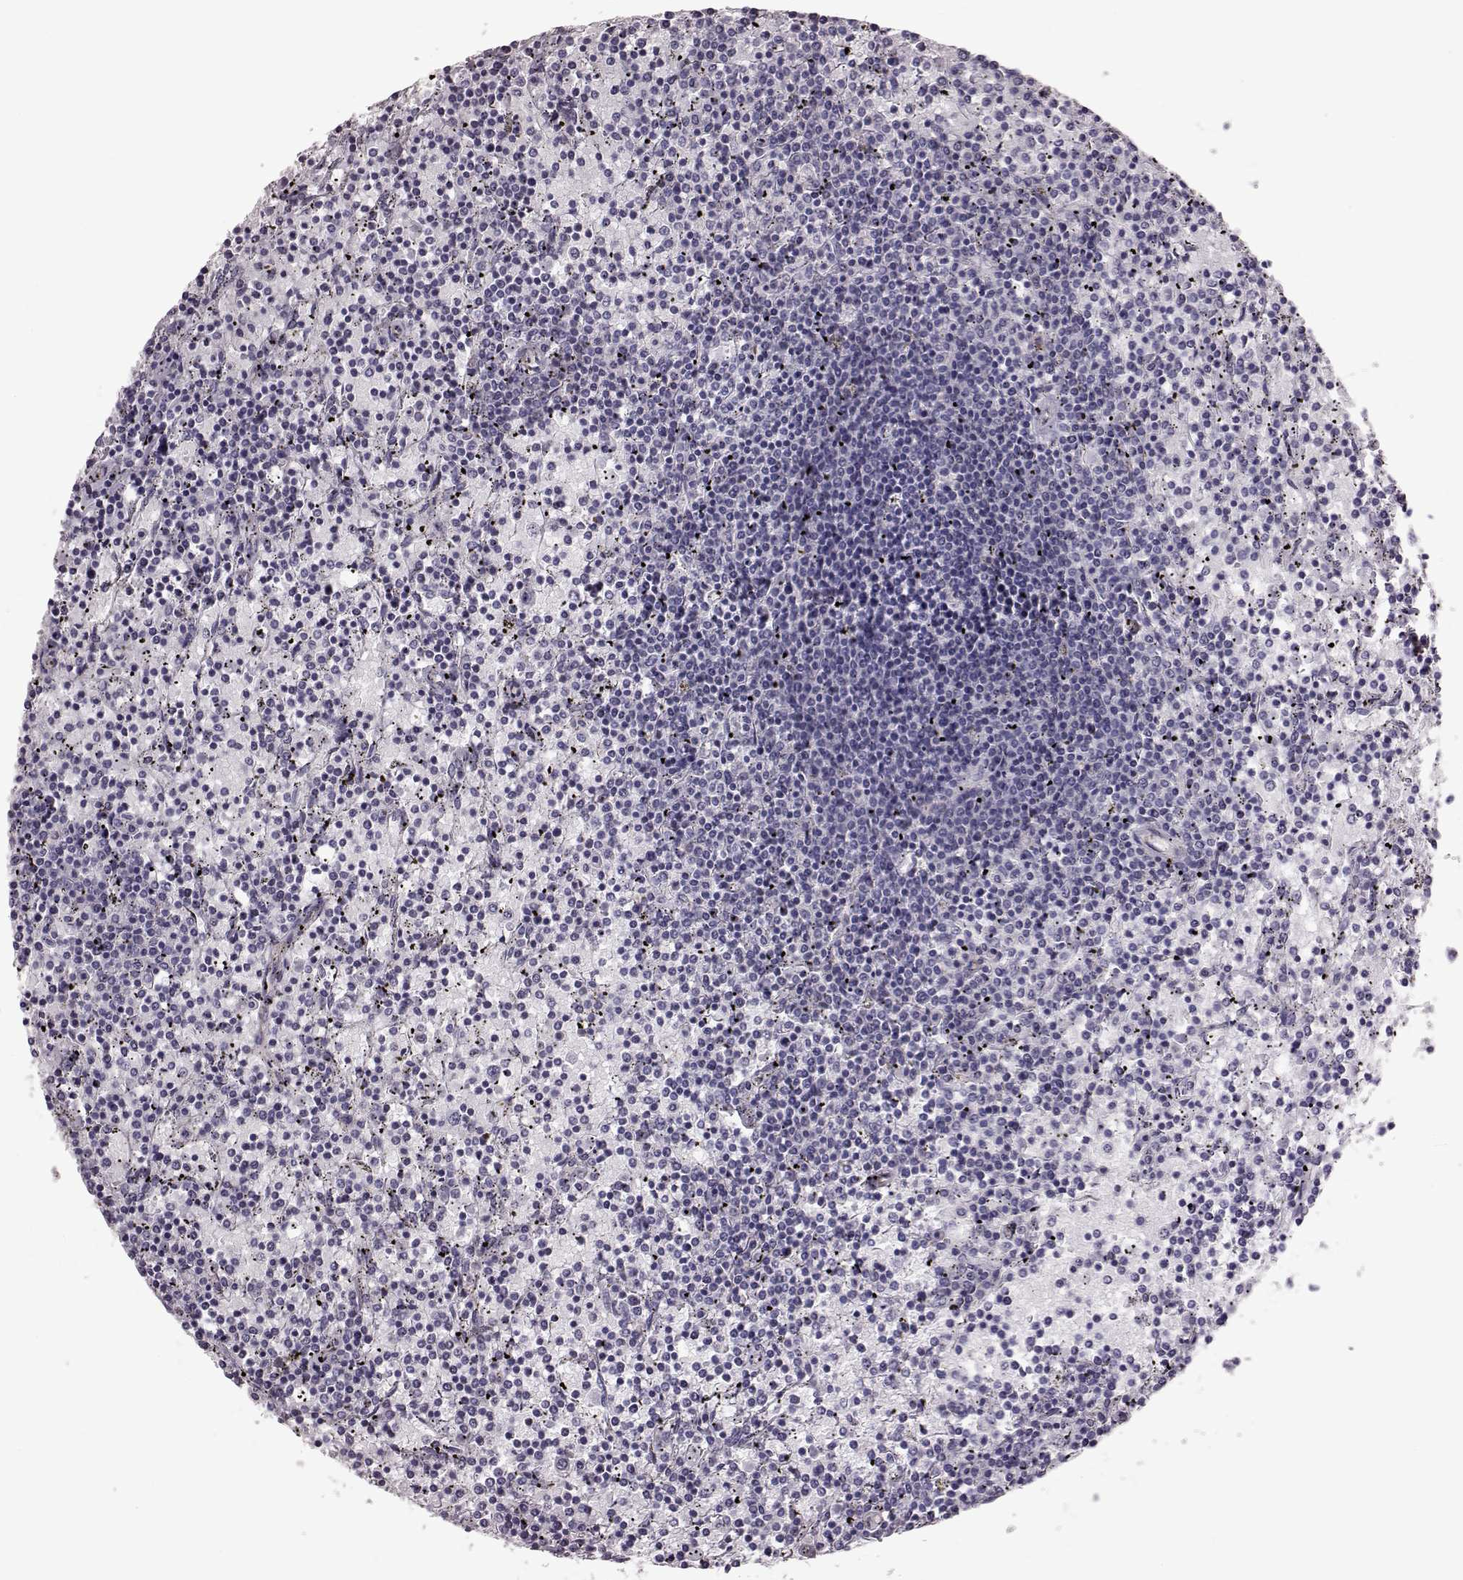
{"staining": {"intensity": "negative", "quantity": "none", "location": "none"}, "tissue": "lymphoma", "cell_type": "Tumor cells", "image_type": "cancer", "snomed": [{"axis": "morphology", "description": "Malignant lymphoma, non-Hodgkin's type, Low grade"}, {"axis": "topography", "description": "Spleen"}], "caption": "Histopathology image shows no protein staining in tumor cells of lymphoma tissue.", "gene": "SNTG1", "patient": {"sex": "female", "age": 77}}